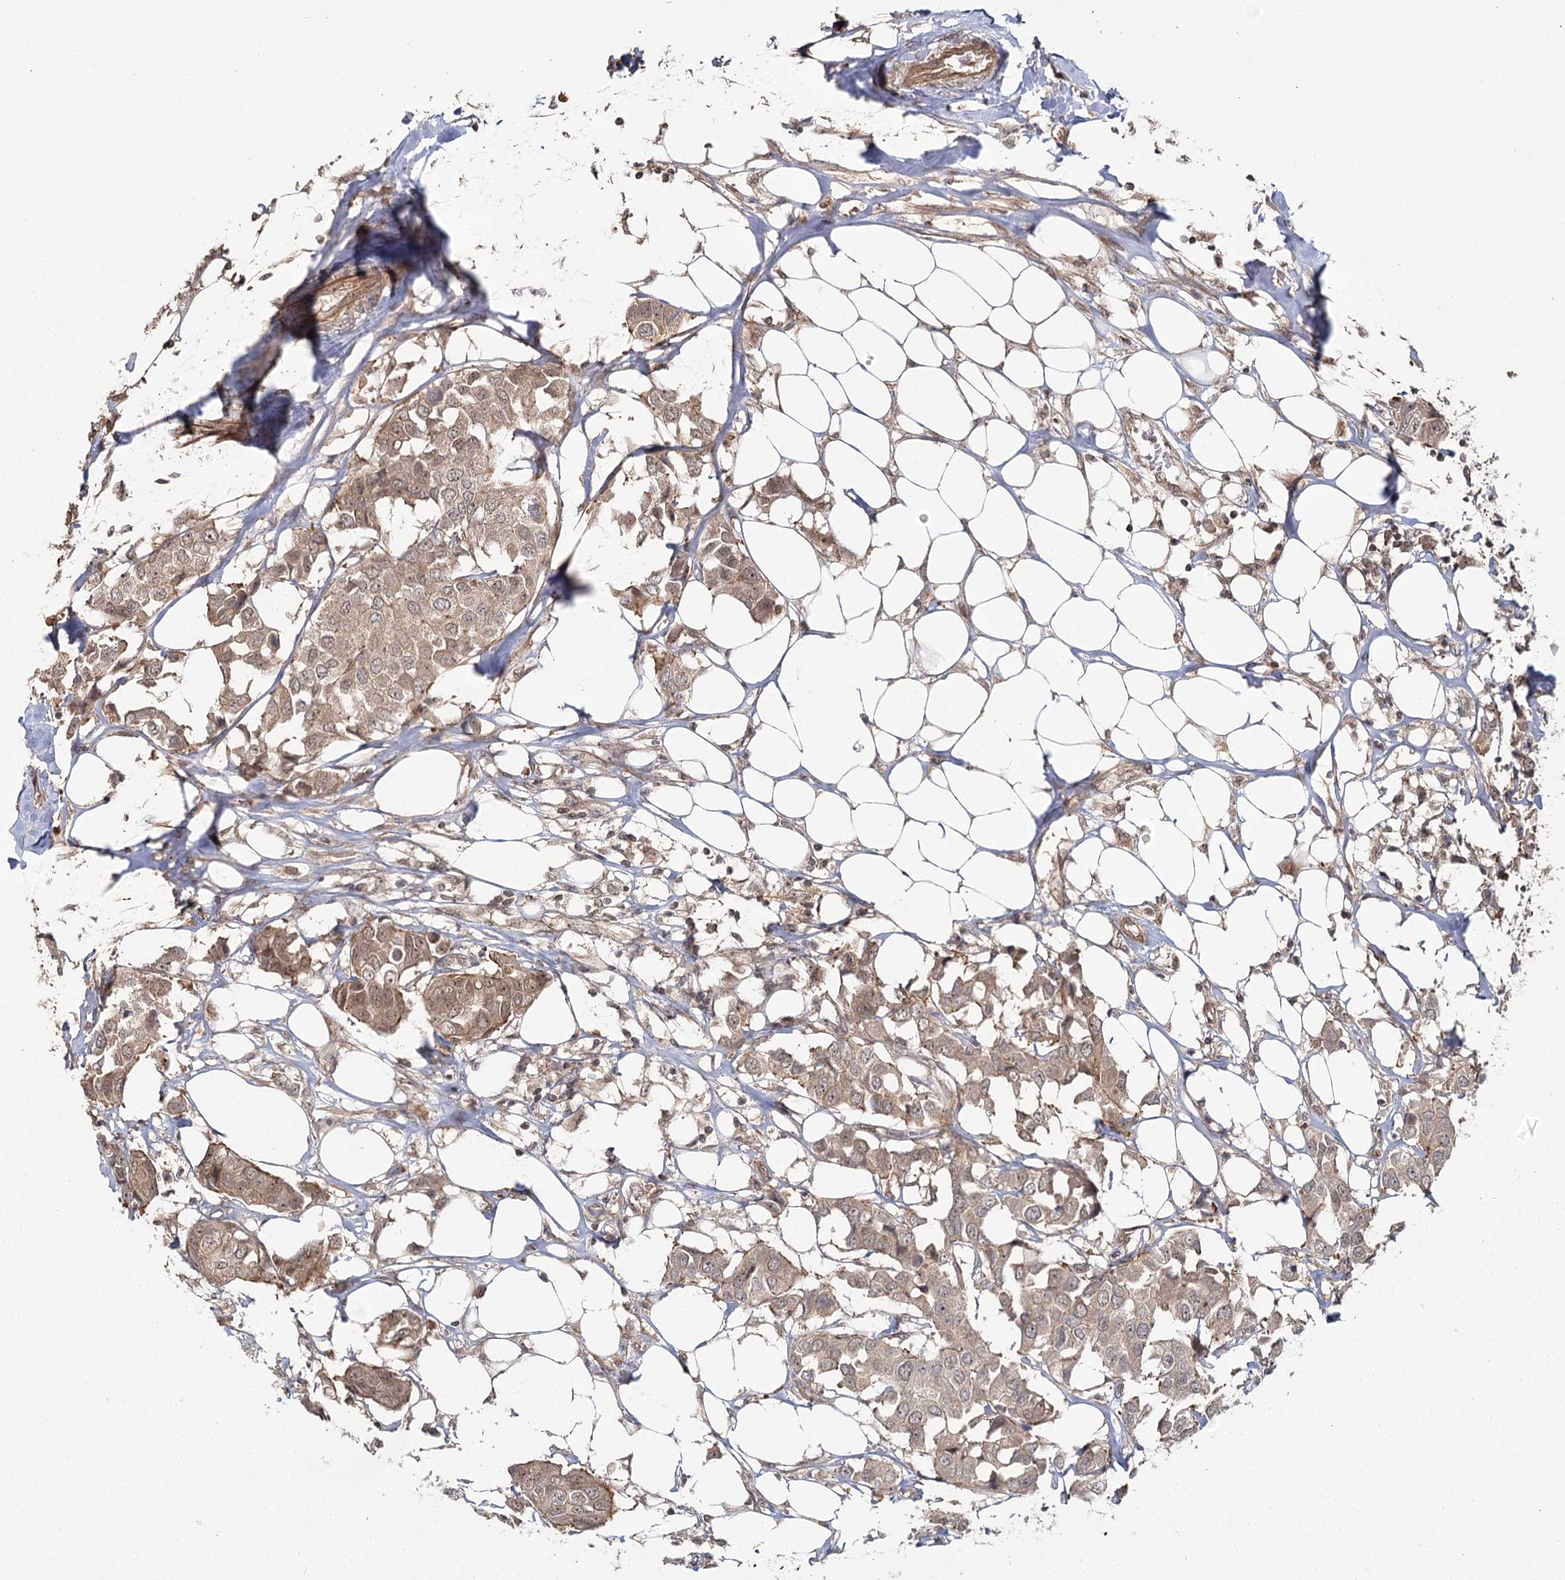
{"staining": {"intensity": "moderate", "quantity": ">75%", "location": "cytoplasmic/membranous,nuclear"}, "tissue": "breast cancer", "cell_type": "Tumor cells", "image_type": "cancer", "snomed": [{"axis": "morphology", "description": "Duct carcinoma"}, {"axis": "topography", "description": "Breast"}], "caption": "Protein expression by IHC shows moderate cytoplasmic/membranous and nuclear positivity in approximately >75% of tumor cells in invasive ductal carcinoma (breast).", "gene": "R3HDM2", "patient": {"sex": "female", "age": 80}}